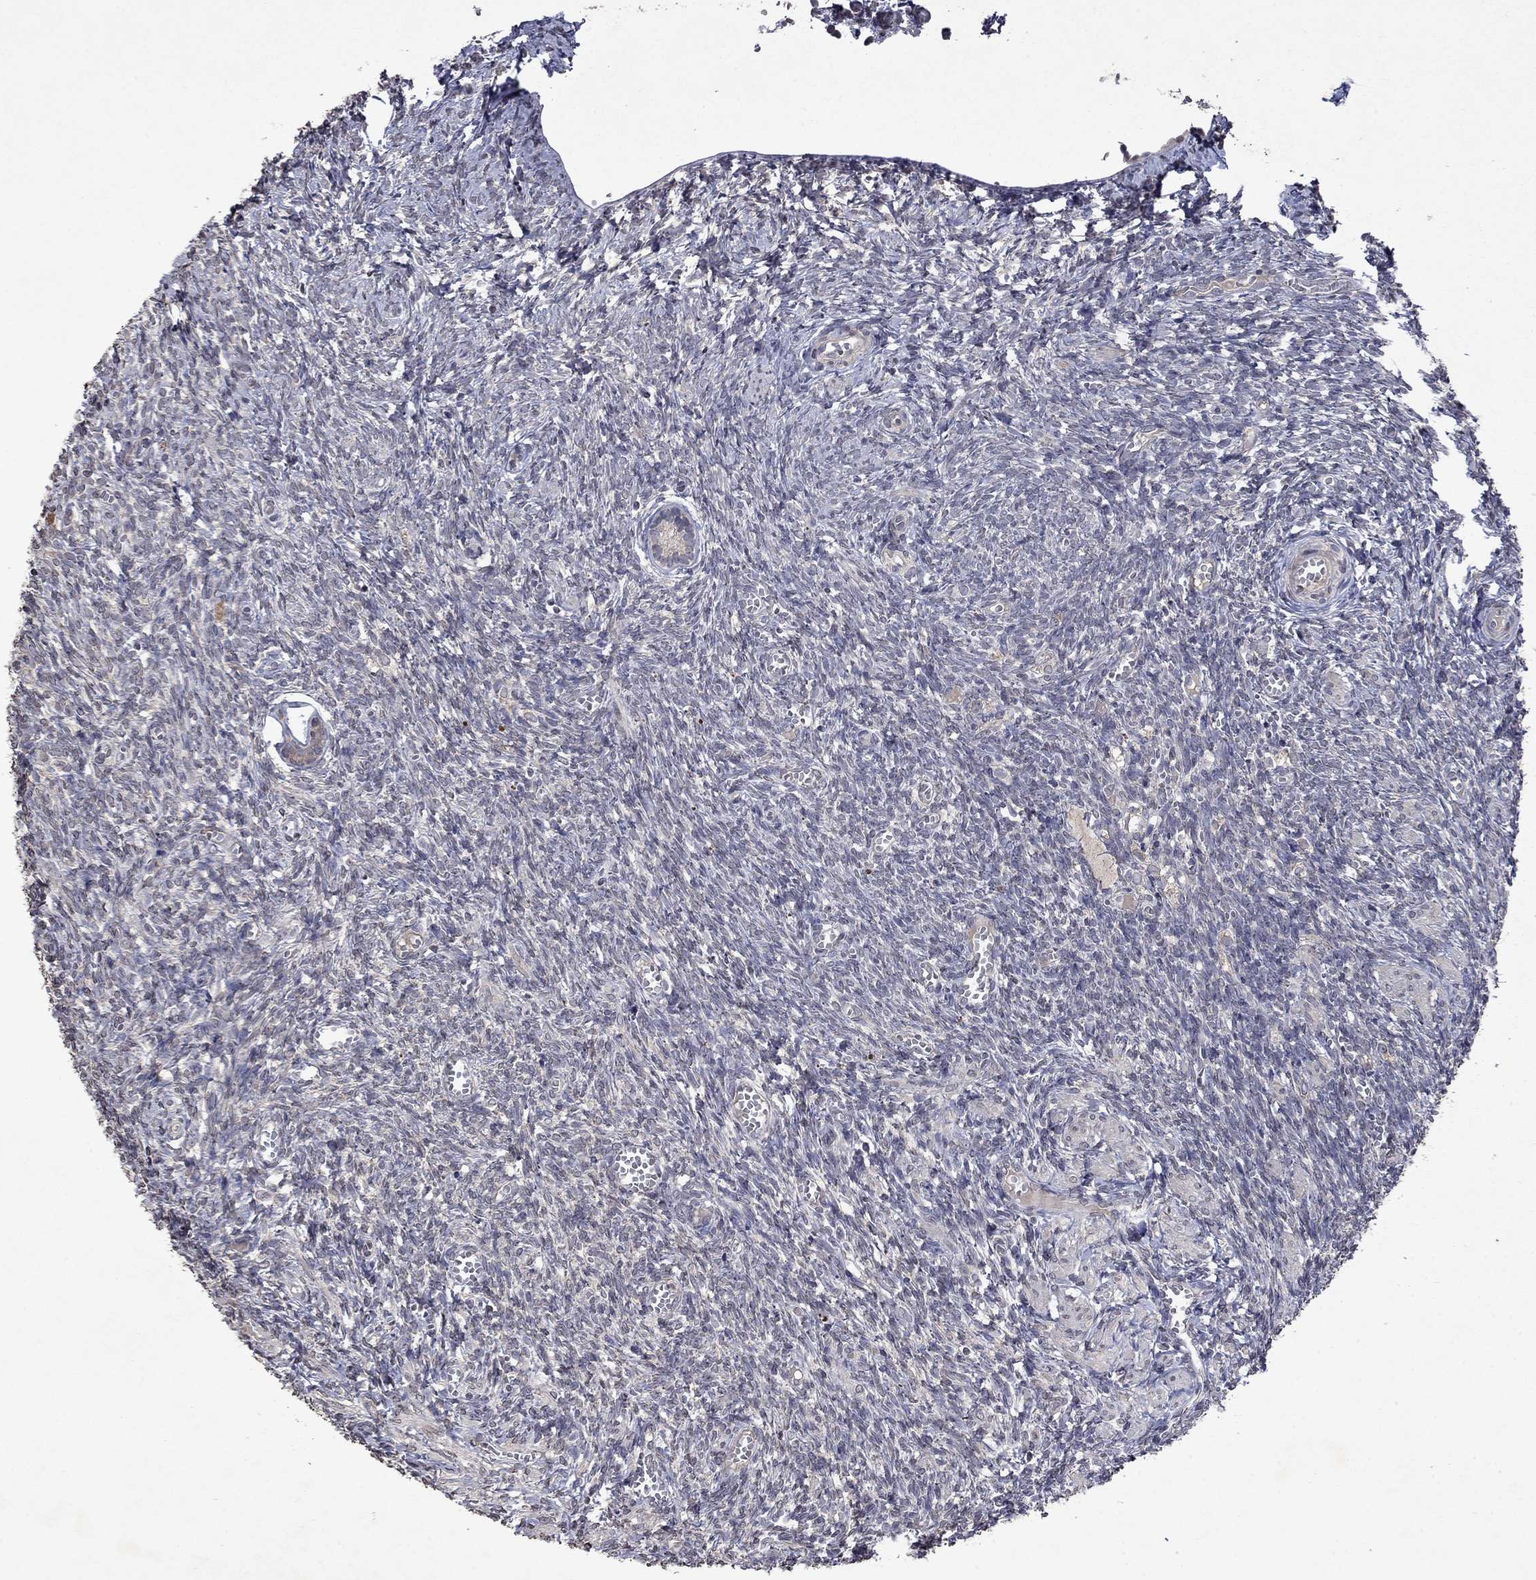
{"staining": {"intensity": "weak", "quantity": "25%-75%", "location": "cytoplasmic/membranous"}, "tissue": "ovary", "cell_type": "Follicle cells", "image_type": "normal", "snomed": [{"axis": "morphology", "description": "Normal tissue, NOS"}, {"axis": "topography", "description": "Ovary"}], "caption": "IHC (DAB) staining of benign ovary demonstrates weak cytoplasmic/membranous protein expression in approximately 25%-75% of follicle cells. Nuclei are stained in blue.", "gene": "TTC38", "patient": {"sex": "female", "age": 43}}